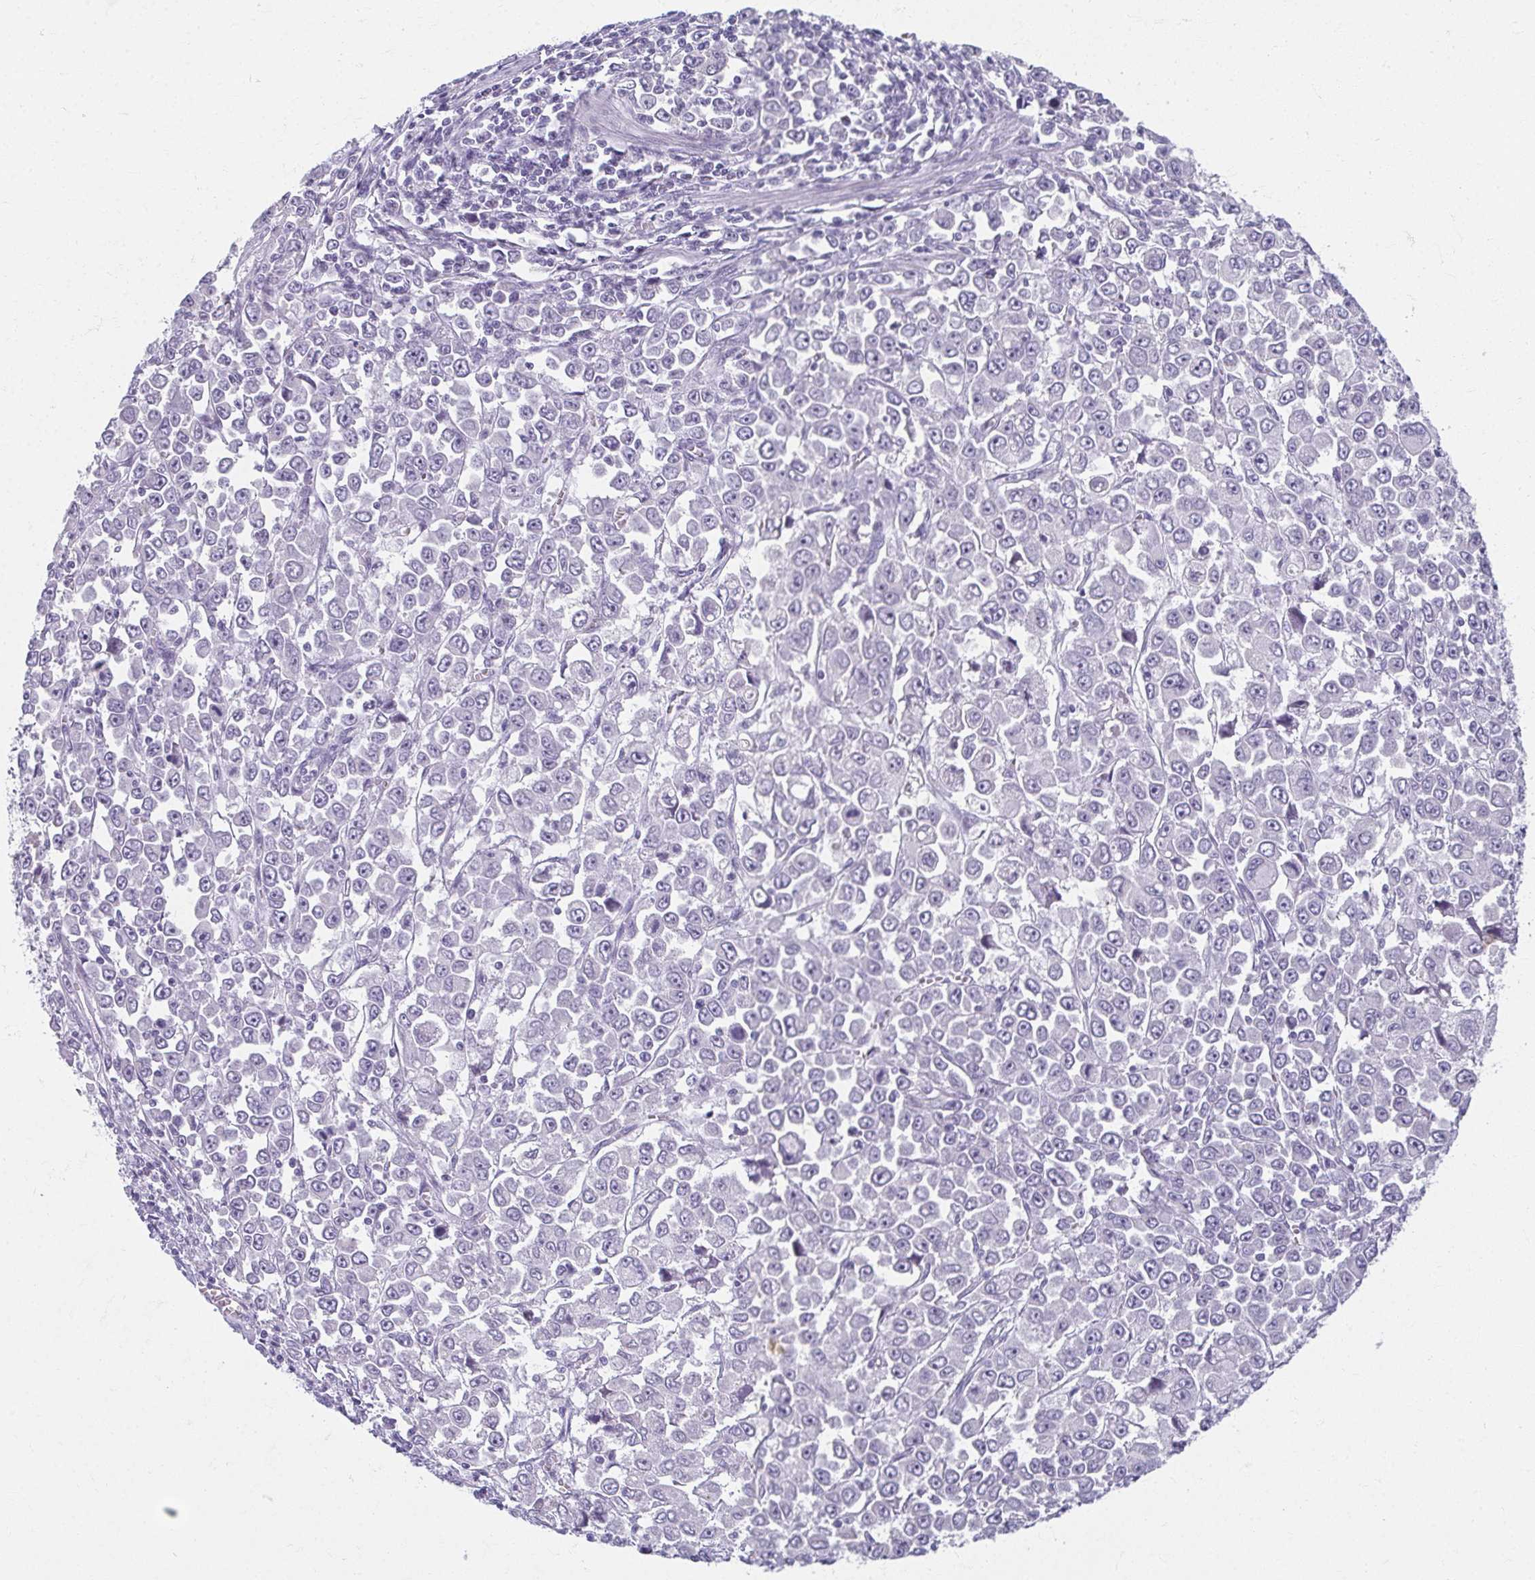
{"staining": {"intensity": "negative", "quantity": "none", "location": "none"}, "tissue": "stomach cancer", "cell_type": "Tumor cells", "image_type": "cancer", "snomed": [{"axis": "morphology", "description": "Adenocarcinoma, NOS"}, {"axis": "topography", "description": "Stomach, upper"}], "caption": "IHC histopathology image of neoplastic tissue: human stomach cancer (adenocarcinoma) stained with DAB shows no significant protein expression in tumor cells.", "gene": "MOBP", "patient": {"sex": "male", "age": 70}}